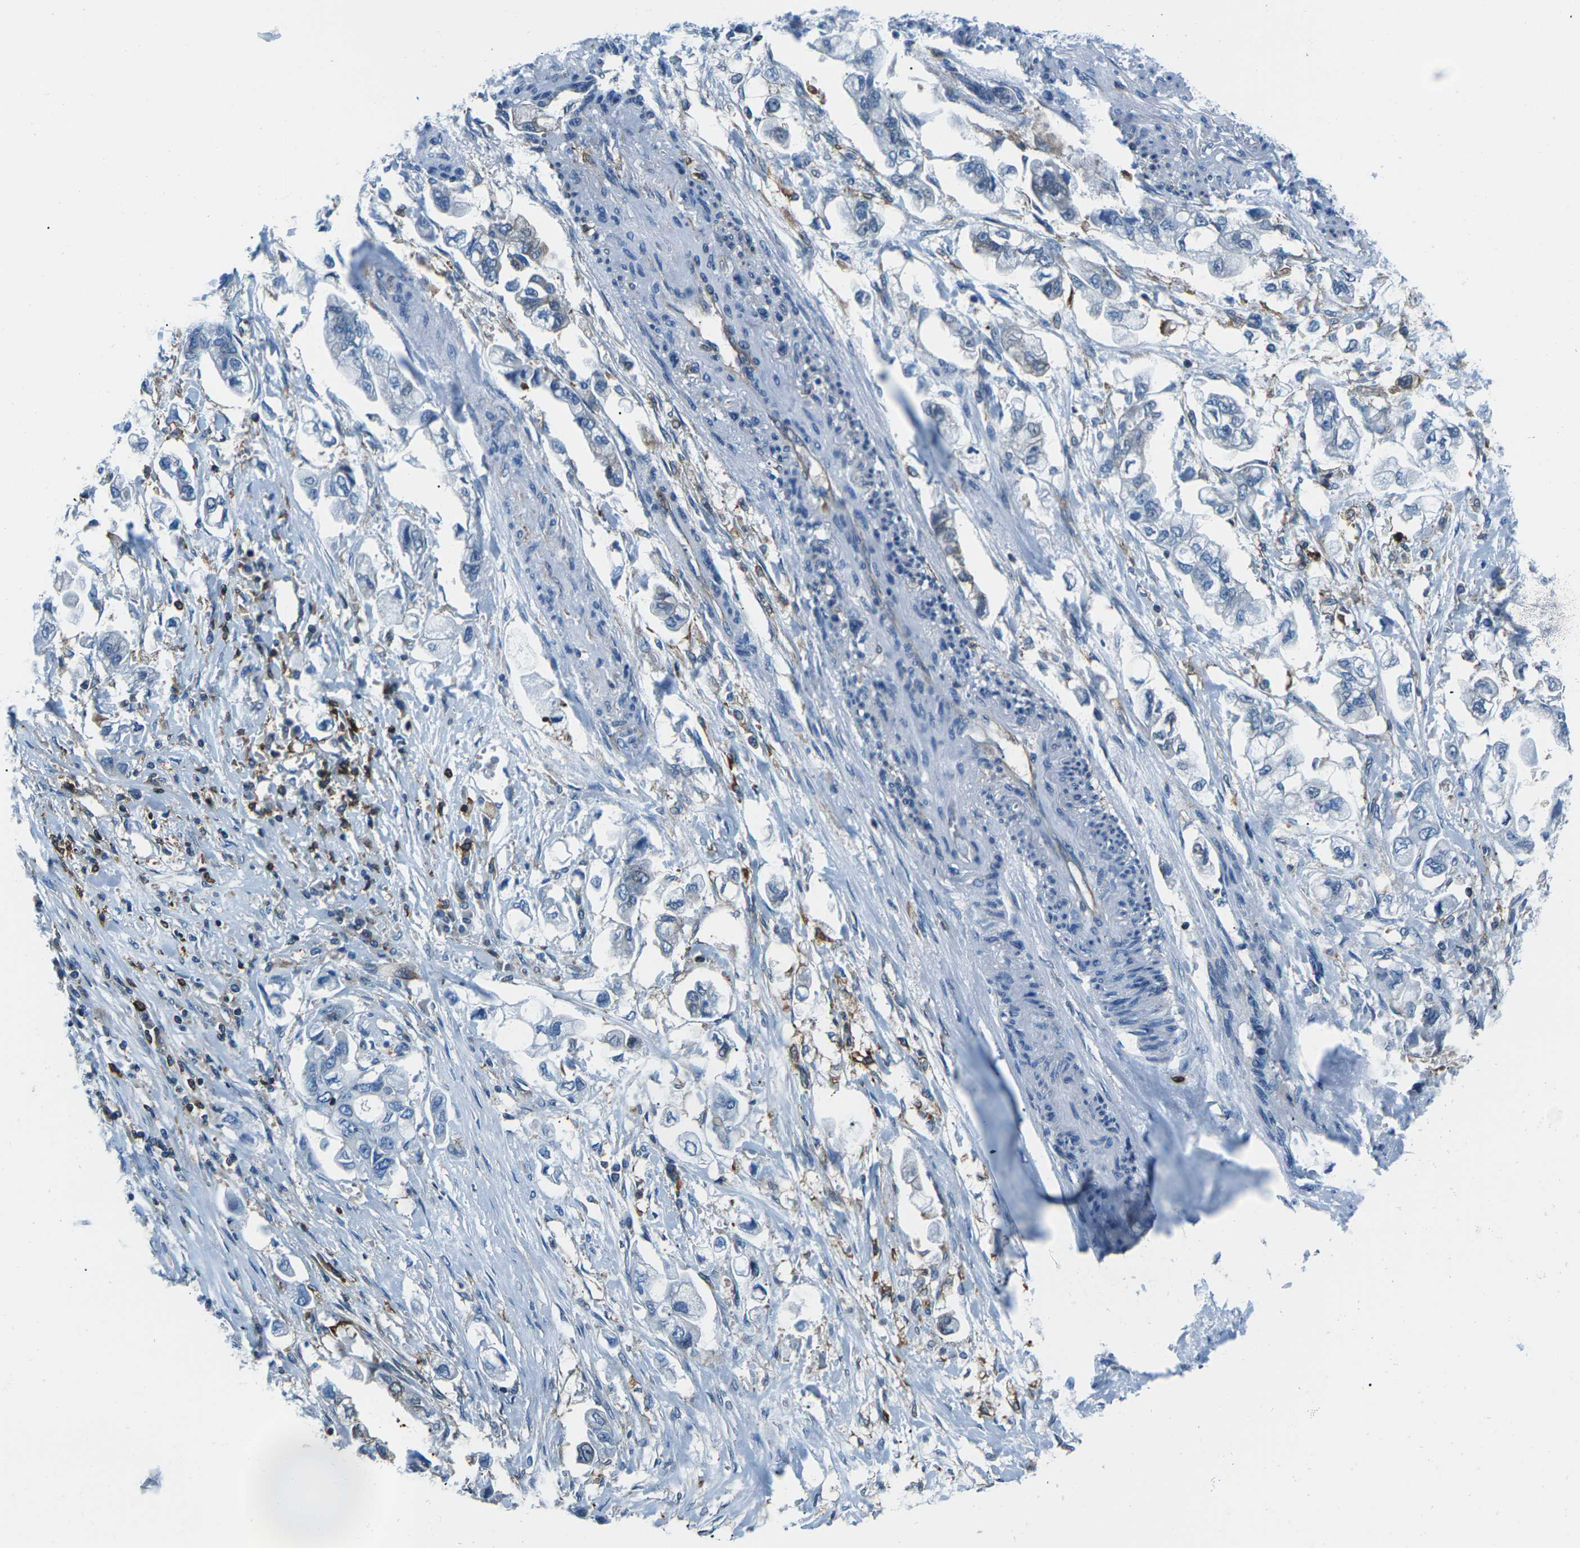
{"staining": {"intensity": "negative", "quantity": "none", "location": "none"}, "tissue": "stomach cancer", "cell_type": "Tumor cells", "image_type": "cancer", "snomed": [{"axis": "morphology", "description": "Adenocarcinoma, NOS"}, {"axis": "topography", "description": "Stomach"}], "caption": "Photomicrograph shows no protein expression in tumor cells of stomach cancer (adenocarcinoma) tissue. The staining is performed using DAB (3,3'-diaminobenzidine) brown chromogen with nuclei counter-stained in using hematoxylin.", "gene": "SOCS4", "patient": {"sex": "male", "age": 62}}